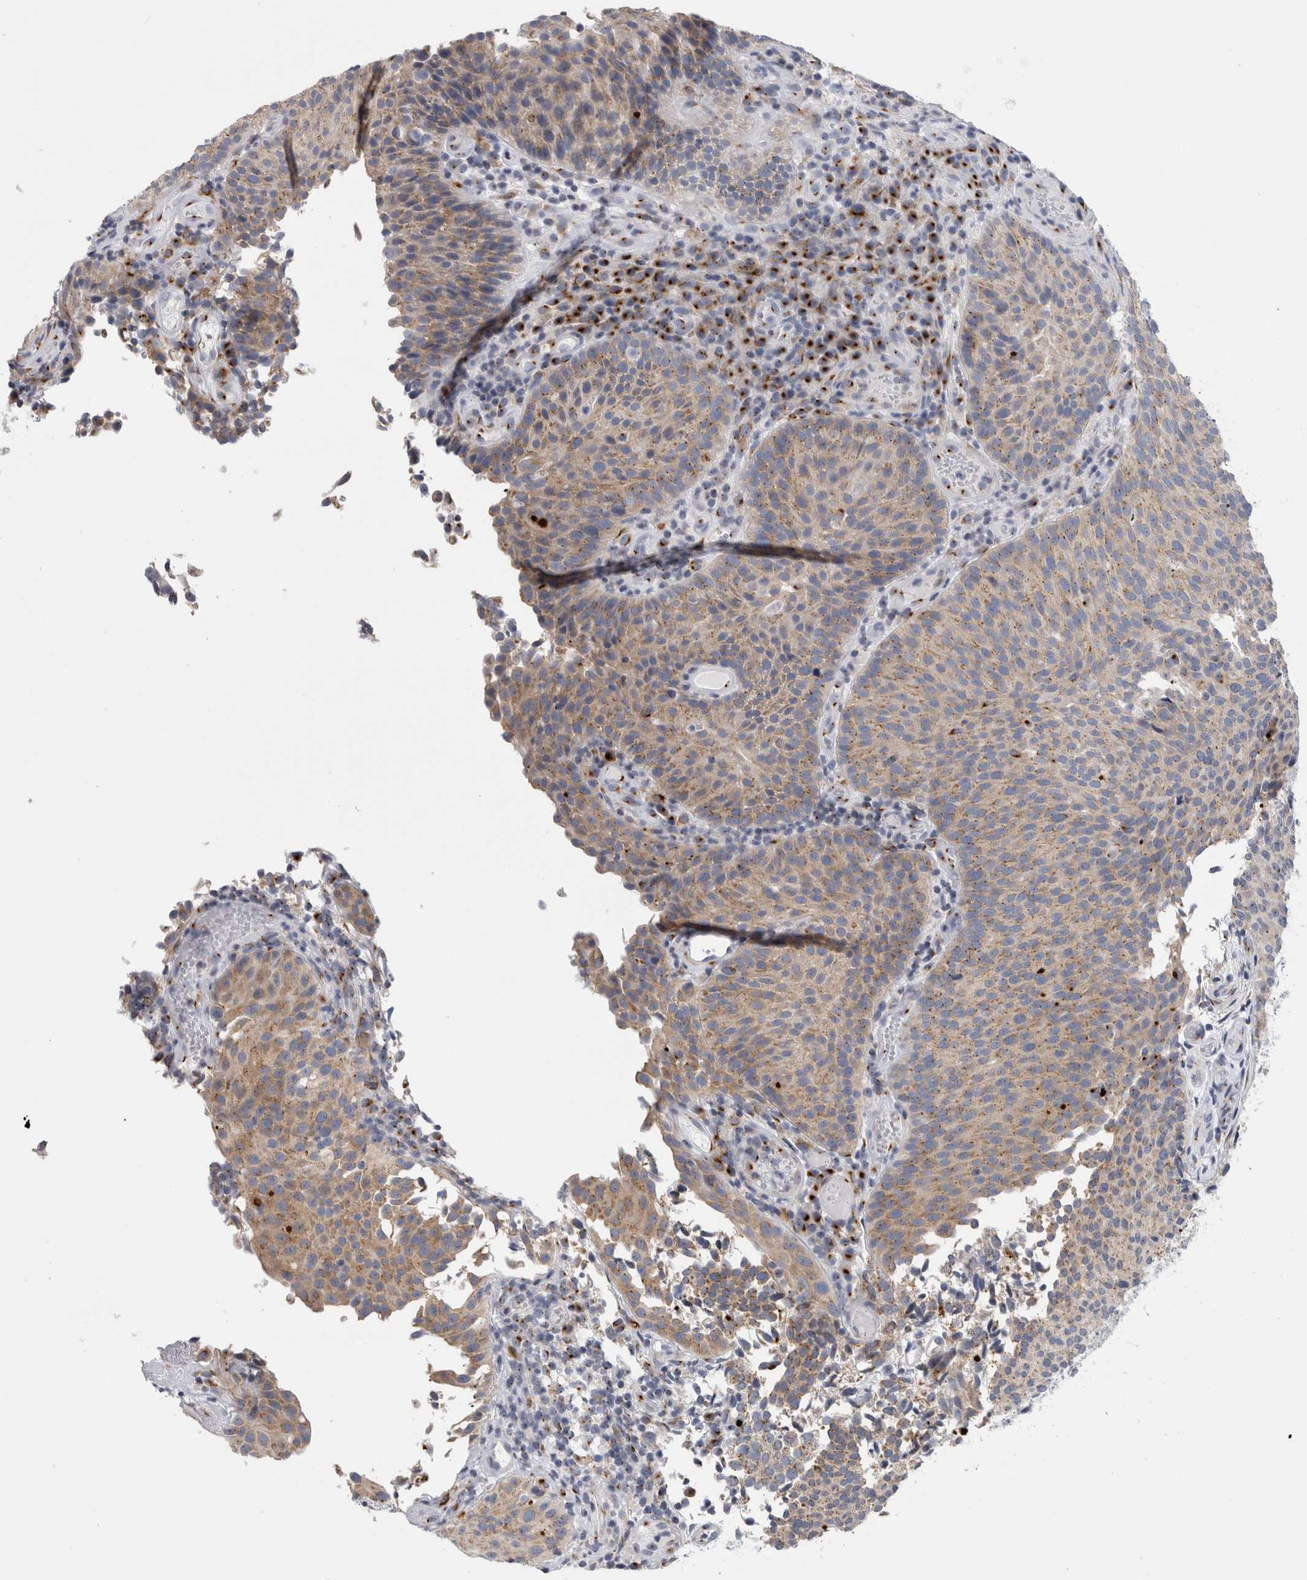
{"staining": {"intensity": "weak", "quantity": ">75%", "location": "cytoplasmic/membranous"}, "tissue": "urothelial cancer", "cell_type": "Tumor cells", "image_type": "cancer", "snomed": [{"axis": "morphology", "description": "Urothelial carcinoma, Low grade"}, {"axis": "topography", "description": "Urinary bladder"}], "caption": "Protein expression analysis of human urothelial cancer reveals weak cytoplasmic/membranous expression in approximately >75% of tumor cells.", "gene": "AKAP9", "patient": {"sex": "male", "age": 86}}